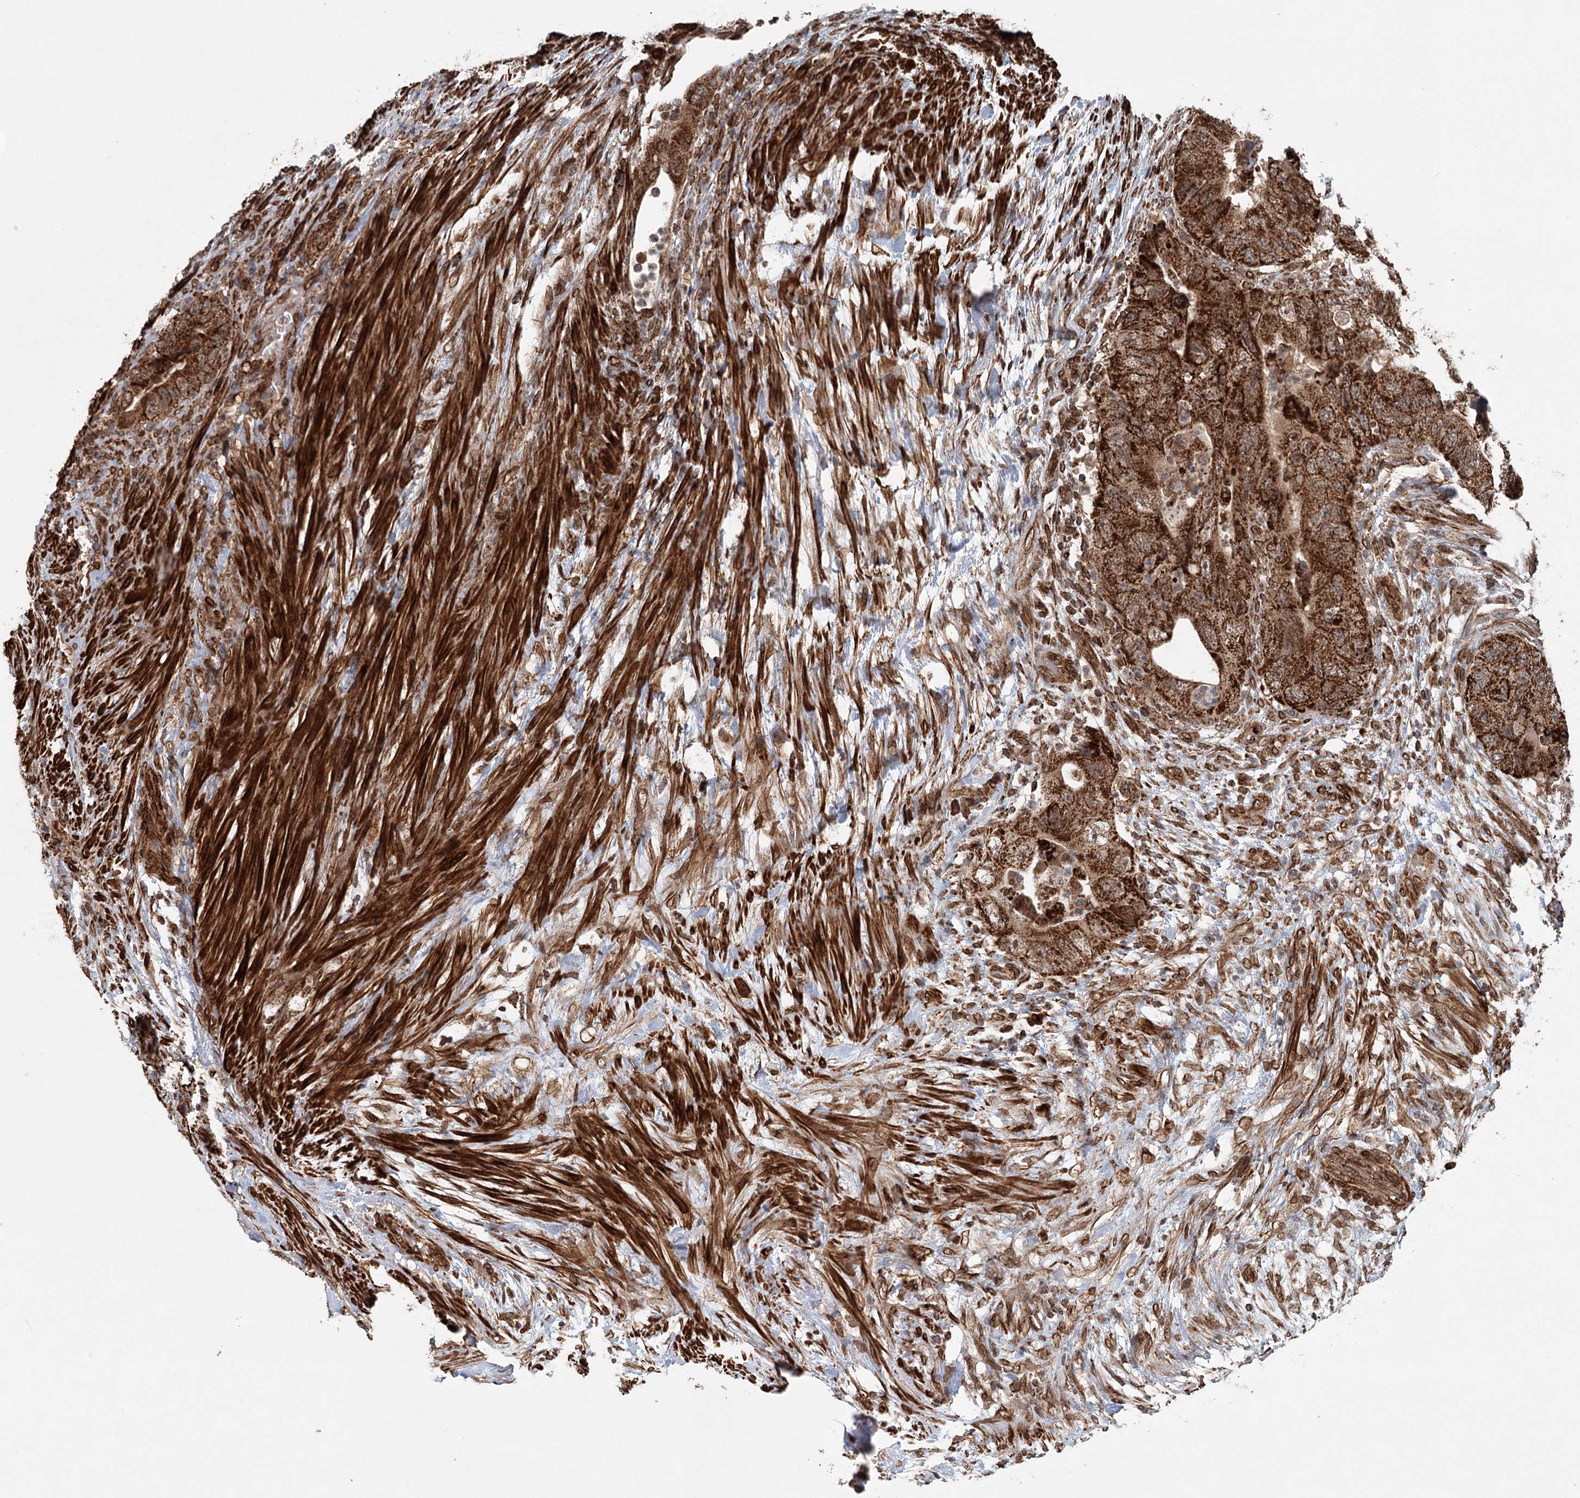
{"staining": {"intensity": "strong", "quantity": ">75%", "location": "cytoplasmic/membranous"}, "tissue": "colorectal cancer", "cell_type": "Tumor cells", "image_type": "cancer", "snomed": [{"axis": "morphology", "description": "Adenocarcinoma, NOS"}, {"axis": "topography", "description": "Rectum"}], "caption": "Colorectal adenocarcinoma stained with DAB immunohistochemistry (IHC) shows high levels of strong cytoplasmic/membranous positivity in about >75% of tumor cells.", "gene": "BCKDHA", "patient": {"sex": "male", "age": 63}}